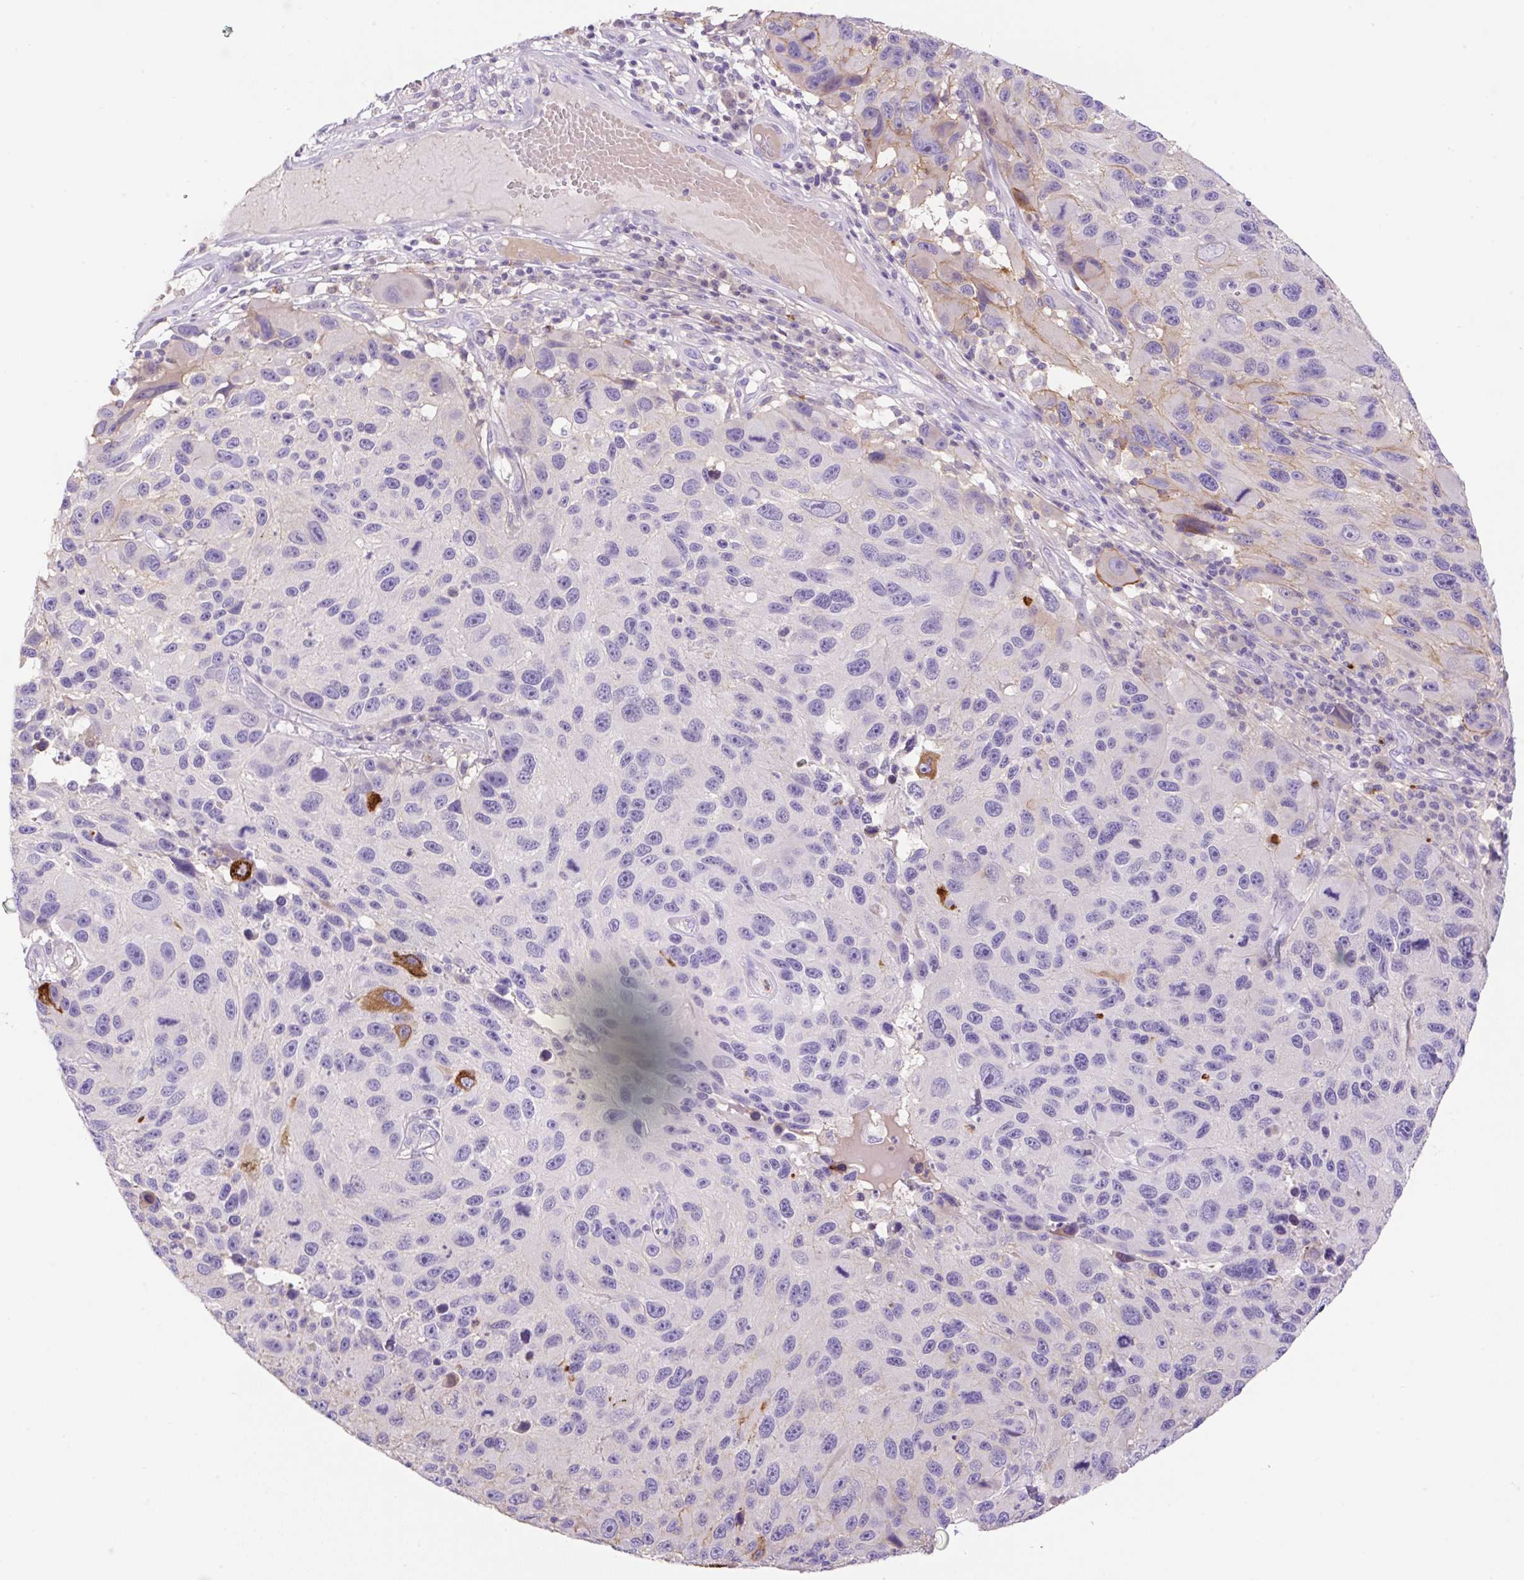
{"staining": {"intensity": "negative", "quantity": "none", "location": "none"}, "tissue": "melanoma", "cell_type": "Tumor cells", "image_type": "cancer", "snomed": [{"axis": "morphology", "description": "Malignant melanoma, NOS"}, {"axis": "topography", "description": "Skin"}], "caption": "Melanoma was stained to show a protein in brown. There is no significant expression in tumor cells. The staining is performed using DAB (3,3'-diaminobenzidine) brown chromogen with nuclei counter-stained in using hematoxylin.", "gene": "TDRD15", "patient": {"sex": "male", "age": 53}}